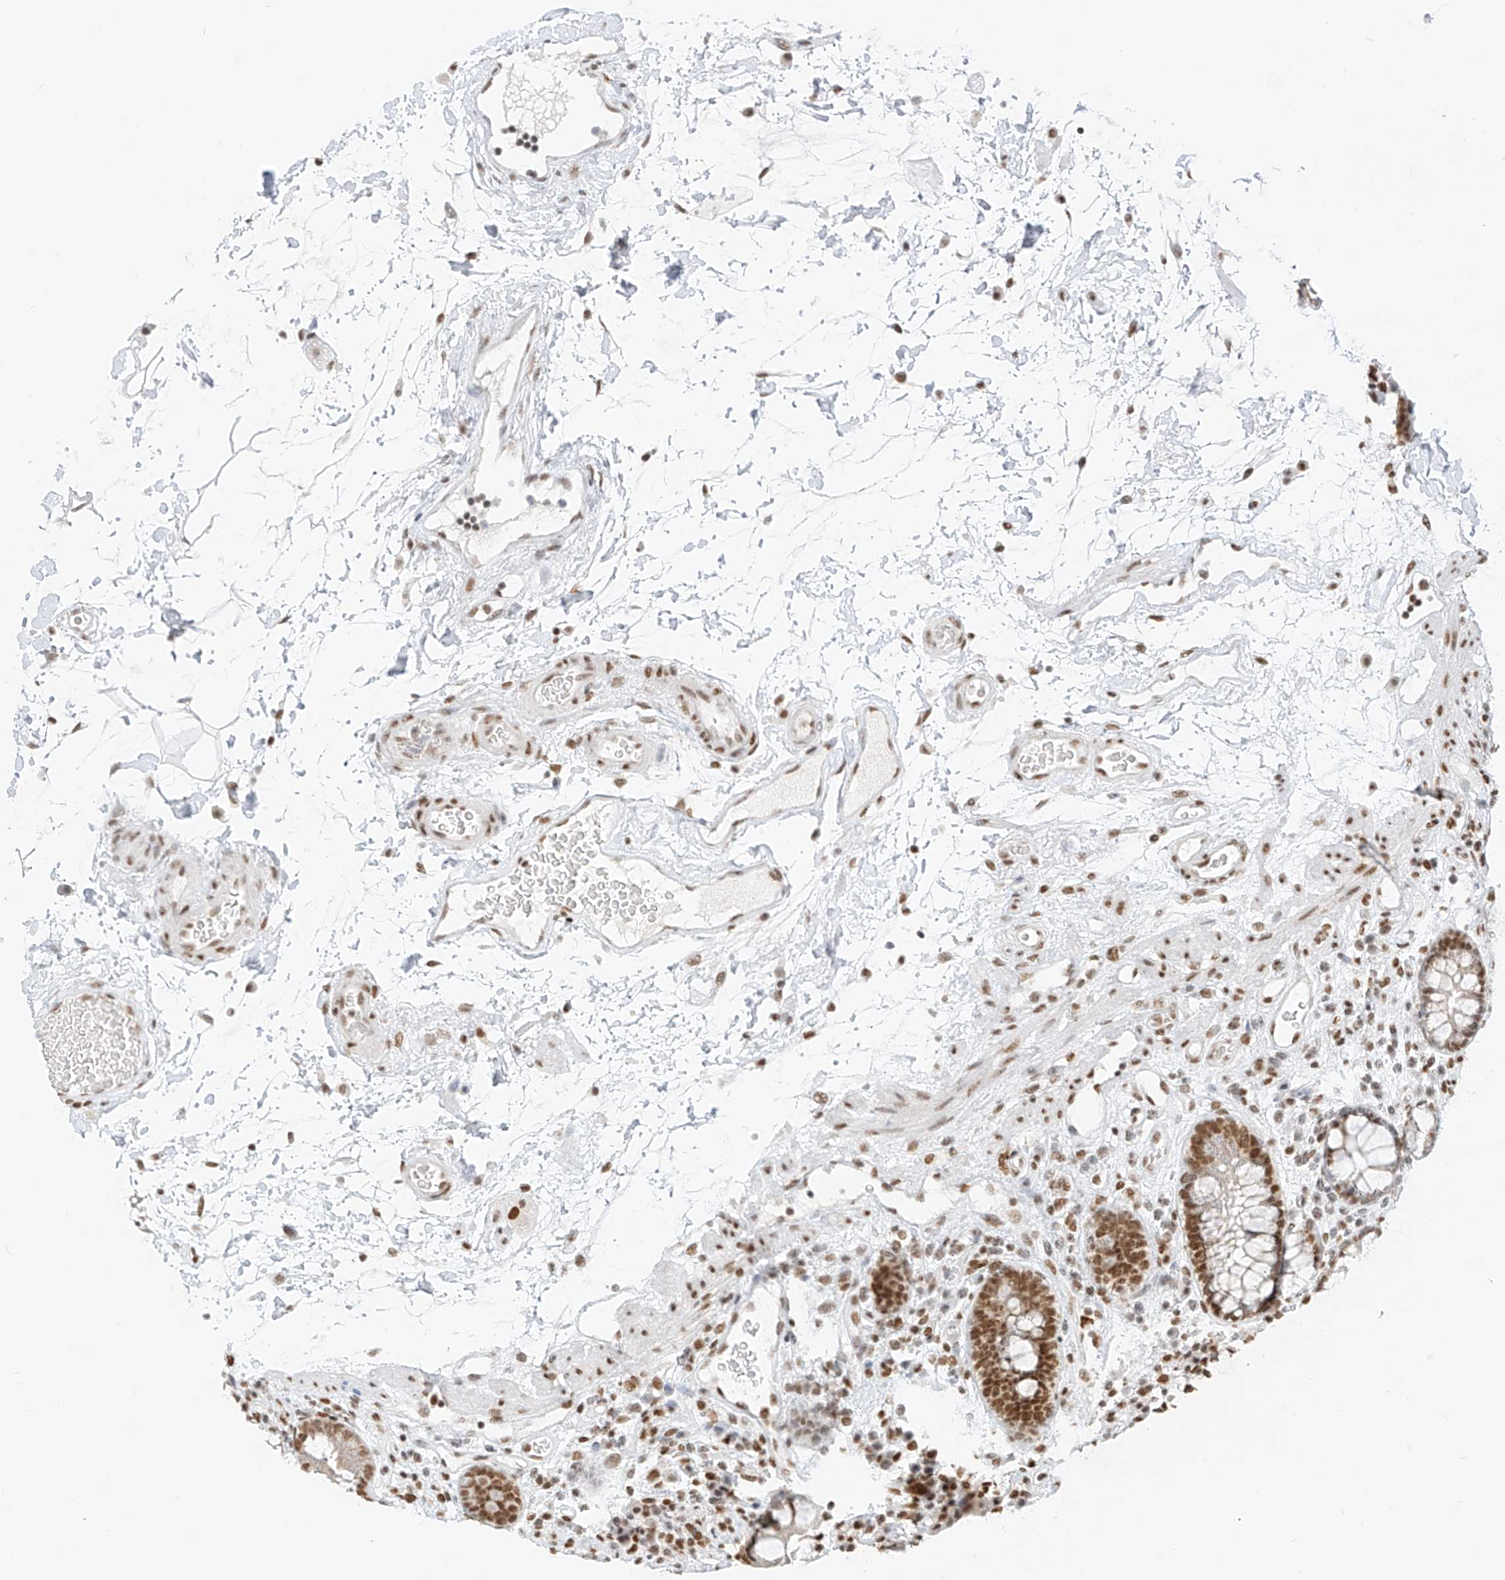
{"staining": {"intensity": "moderate", "quantity": ">75%", "location": "nuclear"}, "tissue": "colon", "cell_type": "Endothelial cells", "image_type": "normal", "snomed": [{"axis": "morphology", "description": "Normal tissue, NOS"}, {"axis": "topography", "description": "Colon"}], "caption": "Endothelial cells exhibit medium levels of moderate nuclear positivity in about >75% of cells in normal colon.", "gene": "SMARCA2", "patient": {"sex": "female", "age": 79}}